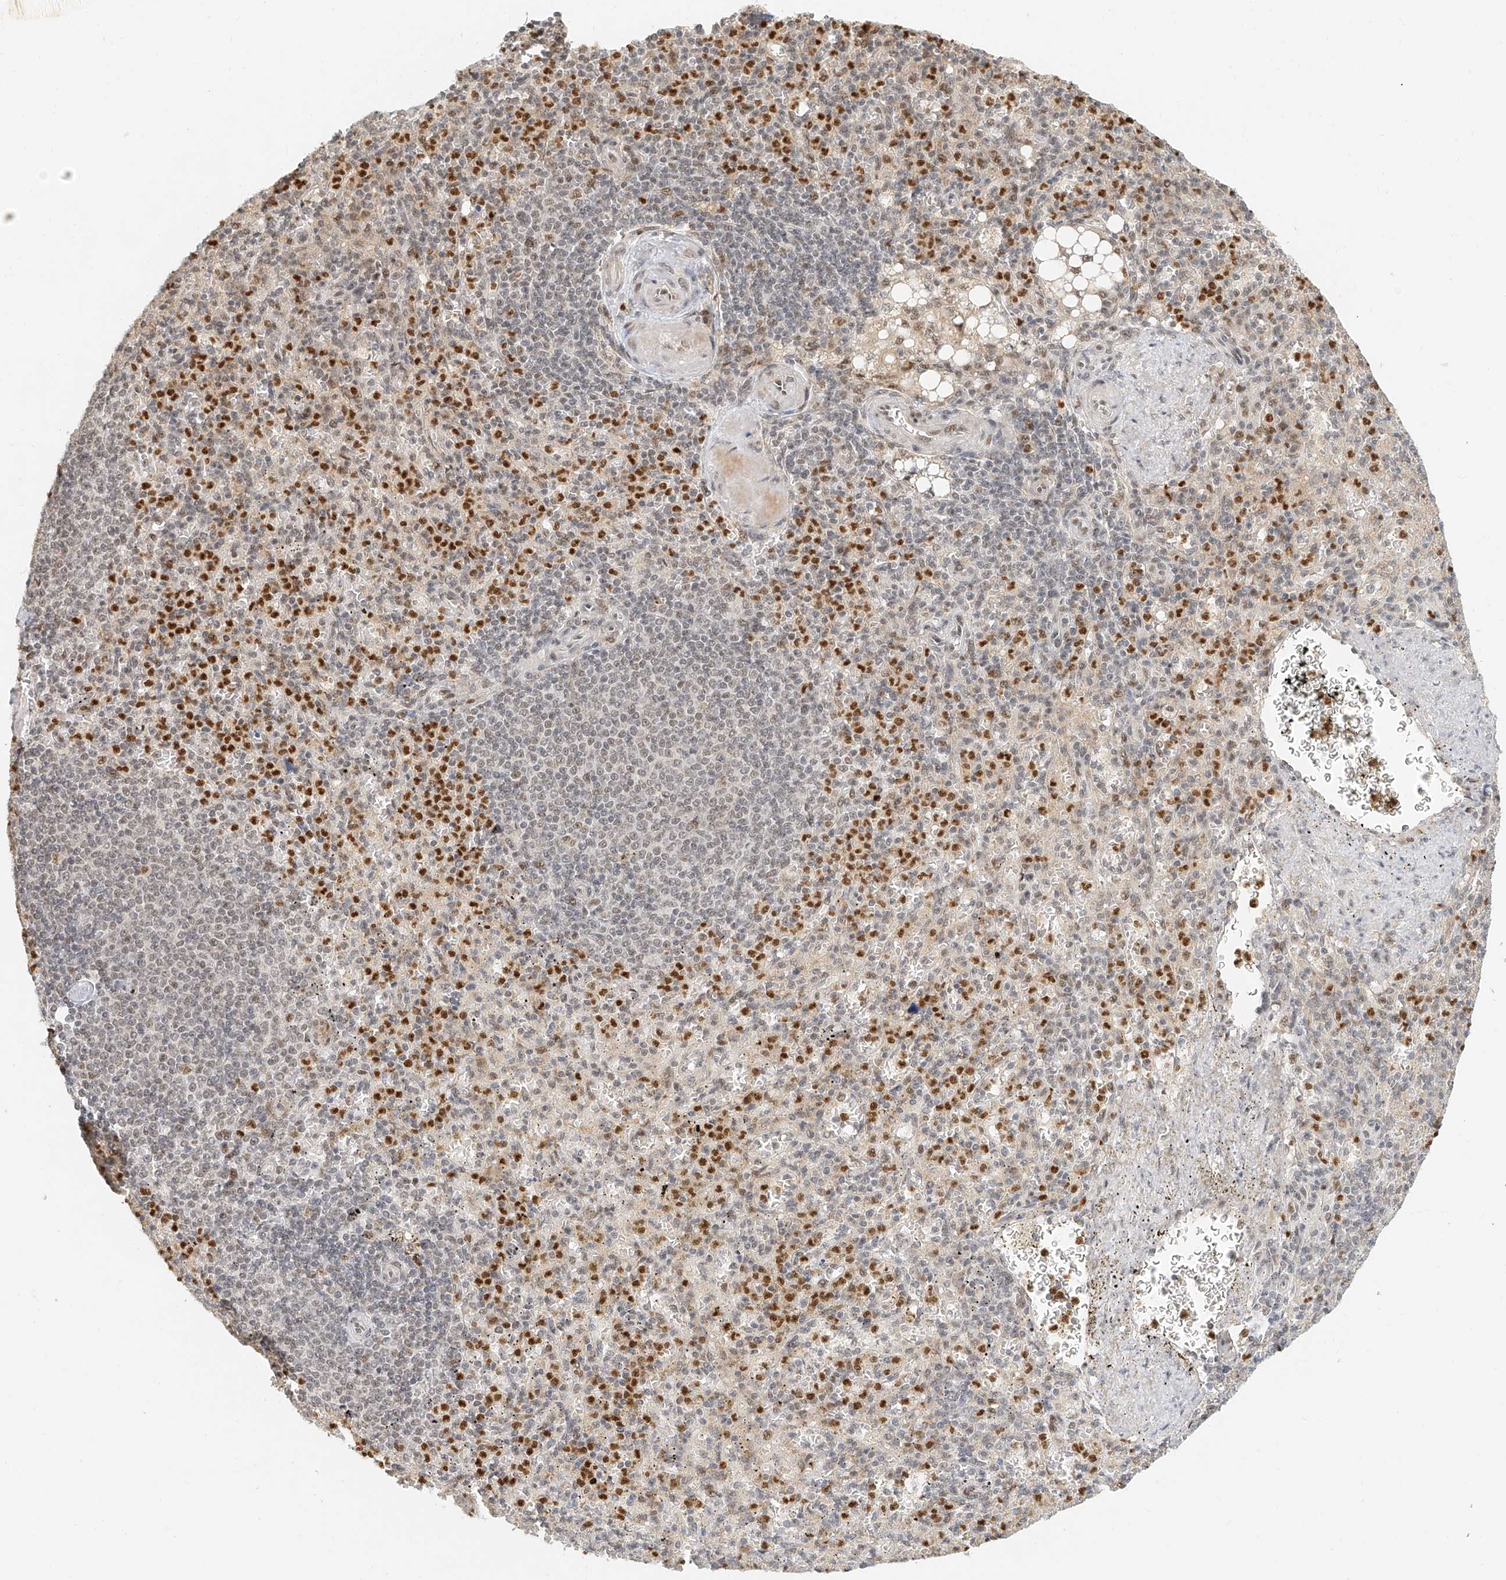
{"staining": {"intensity": "strong", "quantity": "25%-75%", "location": "nuclear"}, "tissue": "spleen", "cell_type": "Cells in red pulp", "image_type": "normal", "snomed": [{"axis": "morphology", "description": "Normal tissue, NOS"}, {"axis": "topography", "description": "Spleen"}], "caption": "A high amount of strong nuclear positivity is appreciated in approximately 25%-75% of cells in red pulp in normal spleen. Nuclei are stained in blue.", "gene": "CXorf58", "patient": {"sex": "female", "age": 74}}